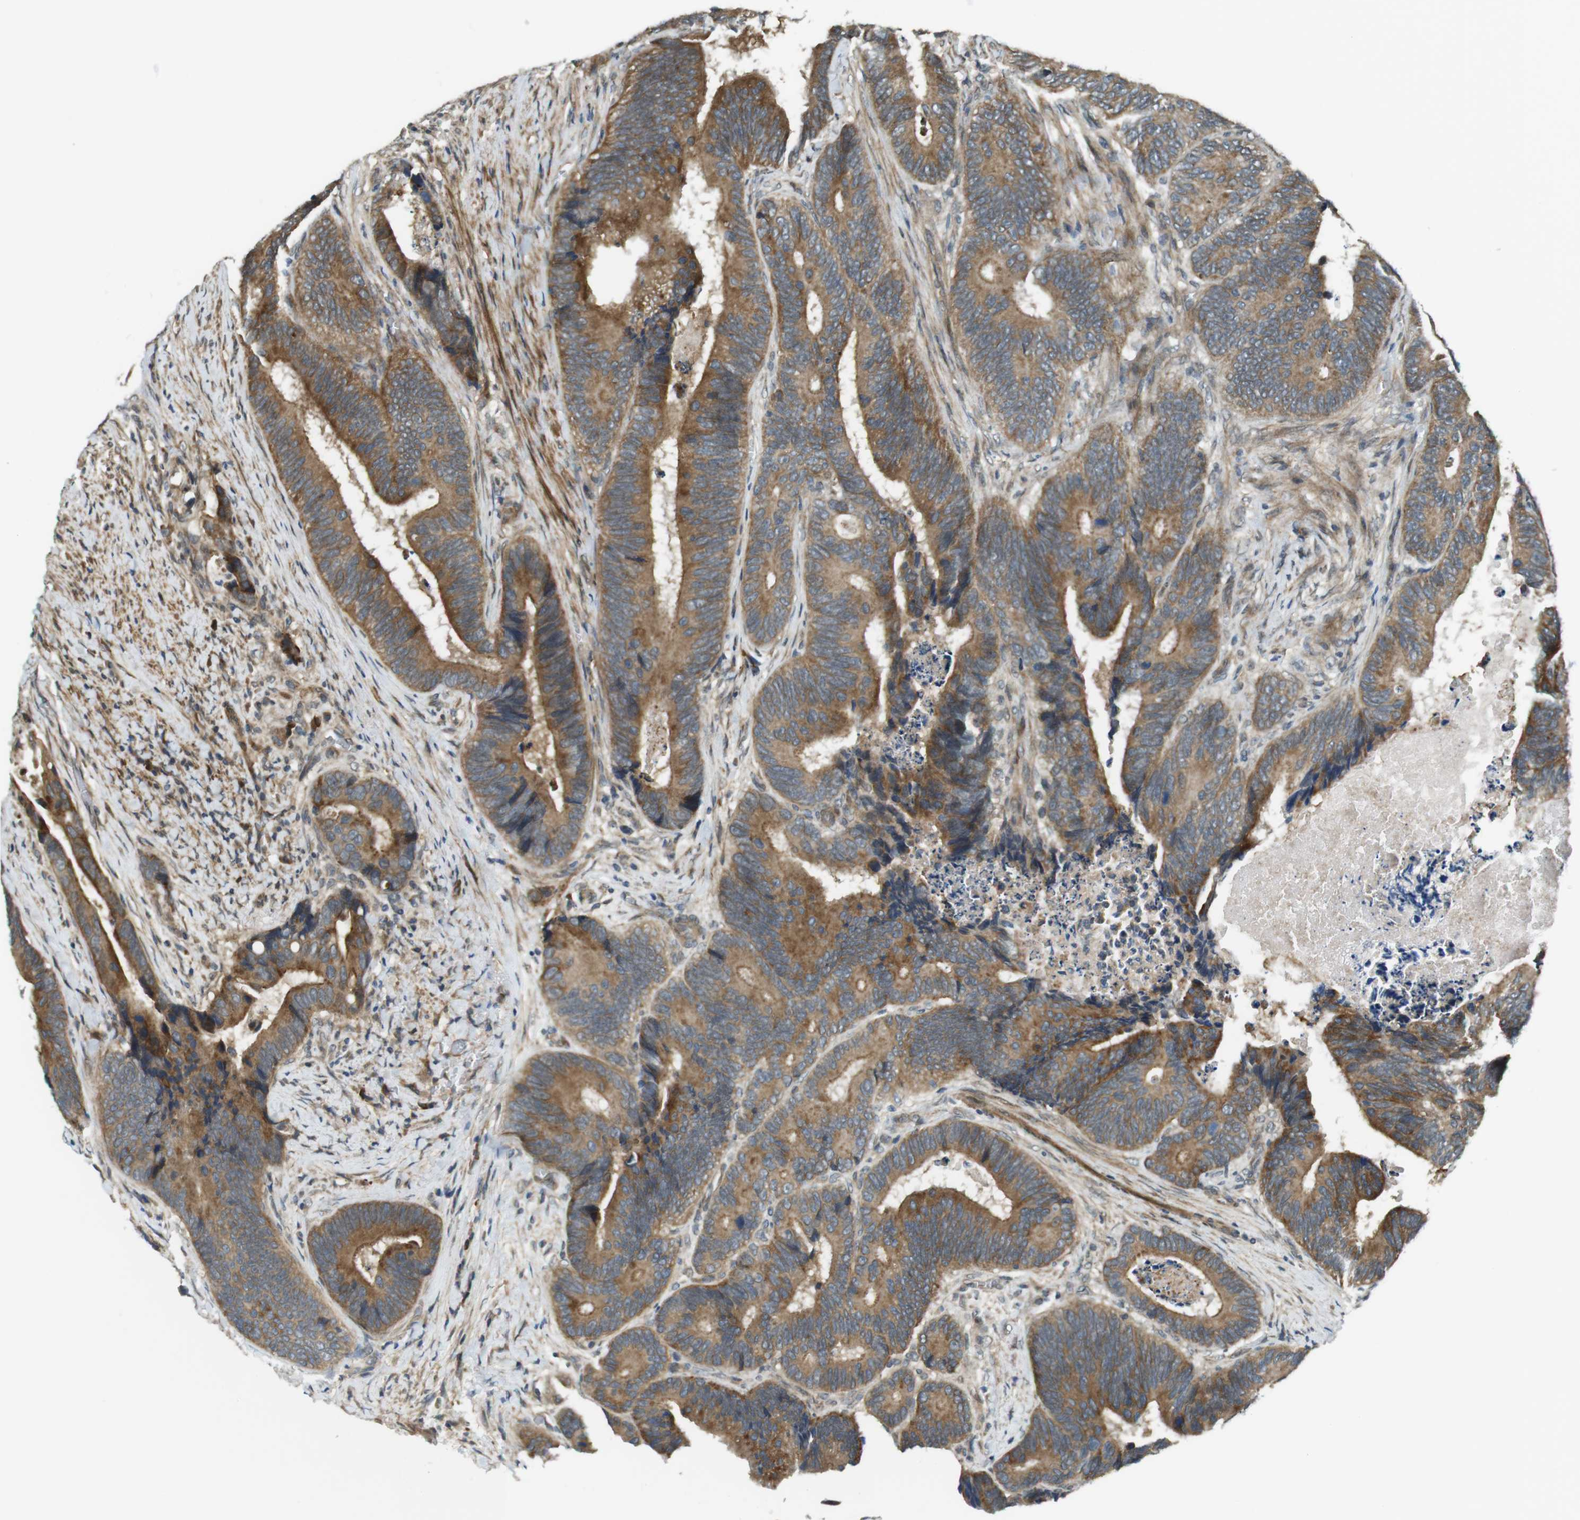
{"staining": {"intensity": "moderate", "quantity": ">75%", "location": "cytoplasmic/membranous"}, "tissue": "colorectal cancer", "cell_type": "Tumor cells", "image_type": "cancer", "snomed": [{"axis": "morphology", "description": "Inflammation, NOS"}, {"axis": "morphology", "description": "Adenocarcinoma, NOS"}, {"axis": "topography", "description": "Colon"}], "caption": "Immunohistochemical staining of human adenocarcinoma (colorectal) reveals medium levels of moderate cytoplasmic/membranous protein expression in approximately >75% of tumor cells. The protein of interest is stained brown, and the nuclei are stained in blue (DAB IHC with brightfield microscopy, high magnification).", "gene": "IFFO2", "patient": {"sex": "male", "age": 72}}